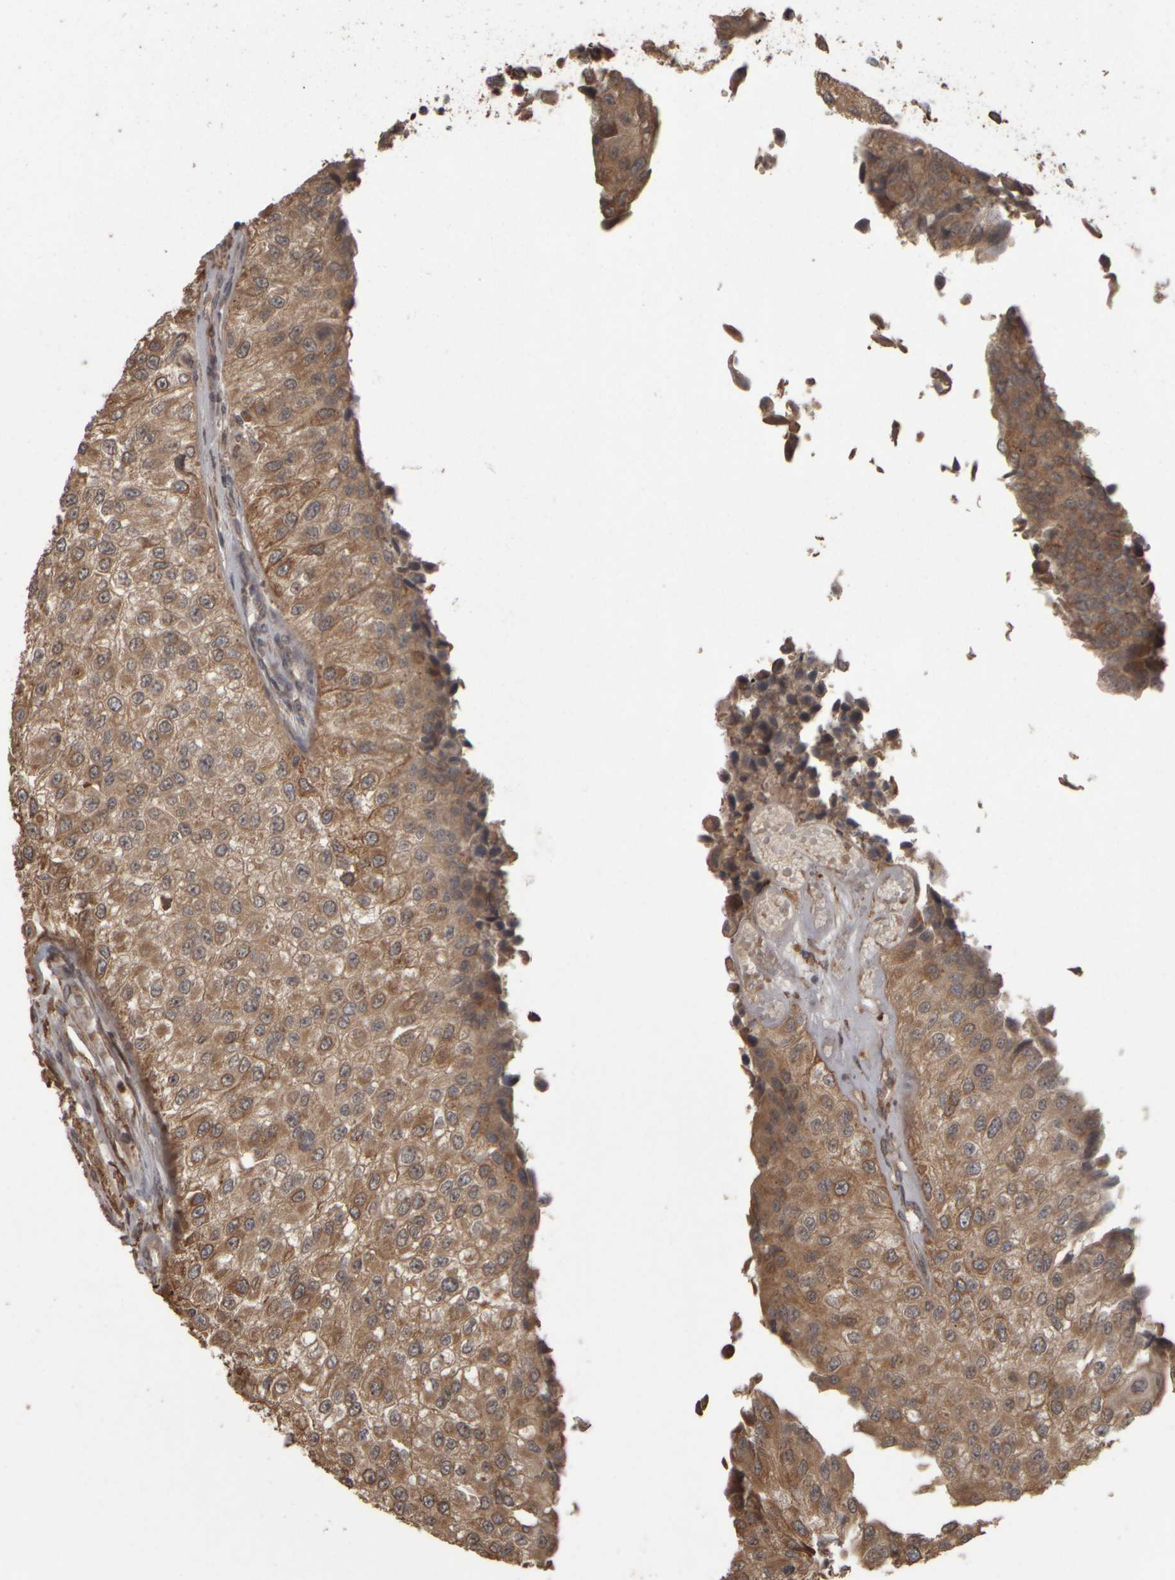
{"staining": {"intensity": "moderate", "quantity": ">75%", "location": "cytoplasmic/membranous"}, "tissue": "urothelial cancer", "cell_type": "Tumor cells", "image_type": "cancer", "snomed": [{"axis": "morphology", "description": "Urothelial carcinoma, High grade"}, {"axis": "topography", "description": "Kidney"}, {"axis": "topography", "description": "Urinary bladder"}], "caption": "Urothelial cancer stained for a protein displays moderate cytoplasmic/membranous positivity in tumor cells. (IHC, brightfield microscopy, high magnification).", "gene": "AGBL3", "patient": {"sex": "male", "age": 77}}